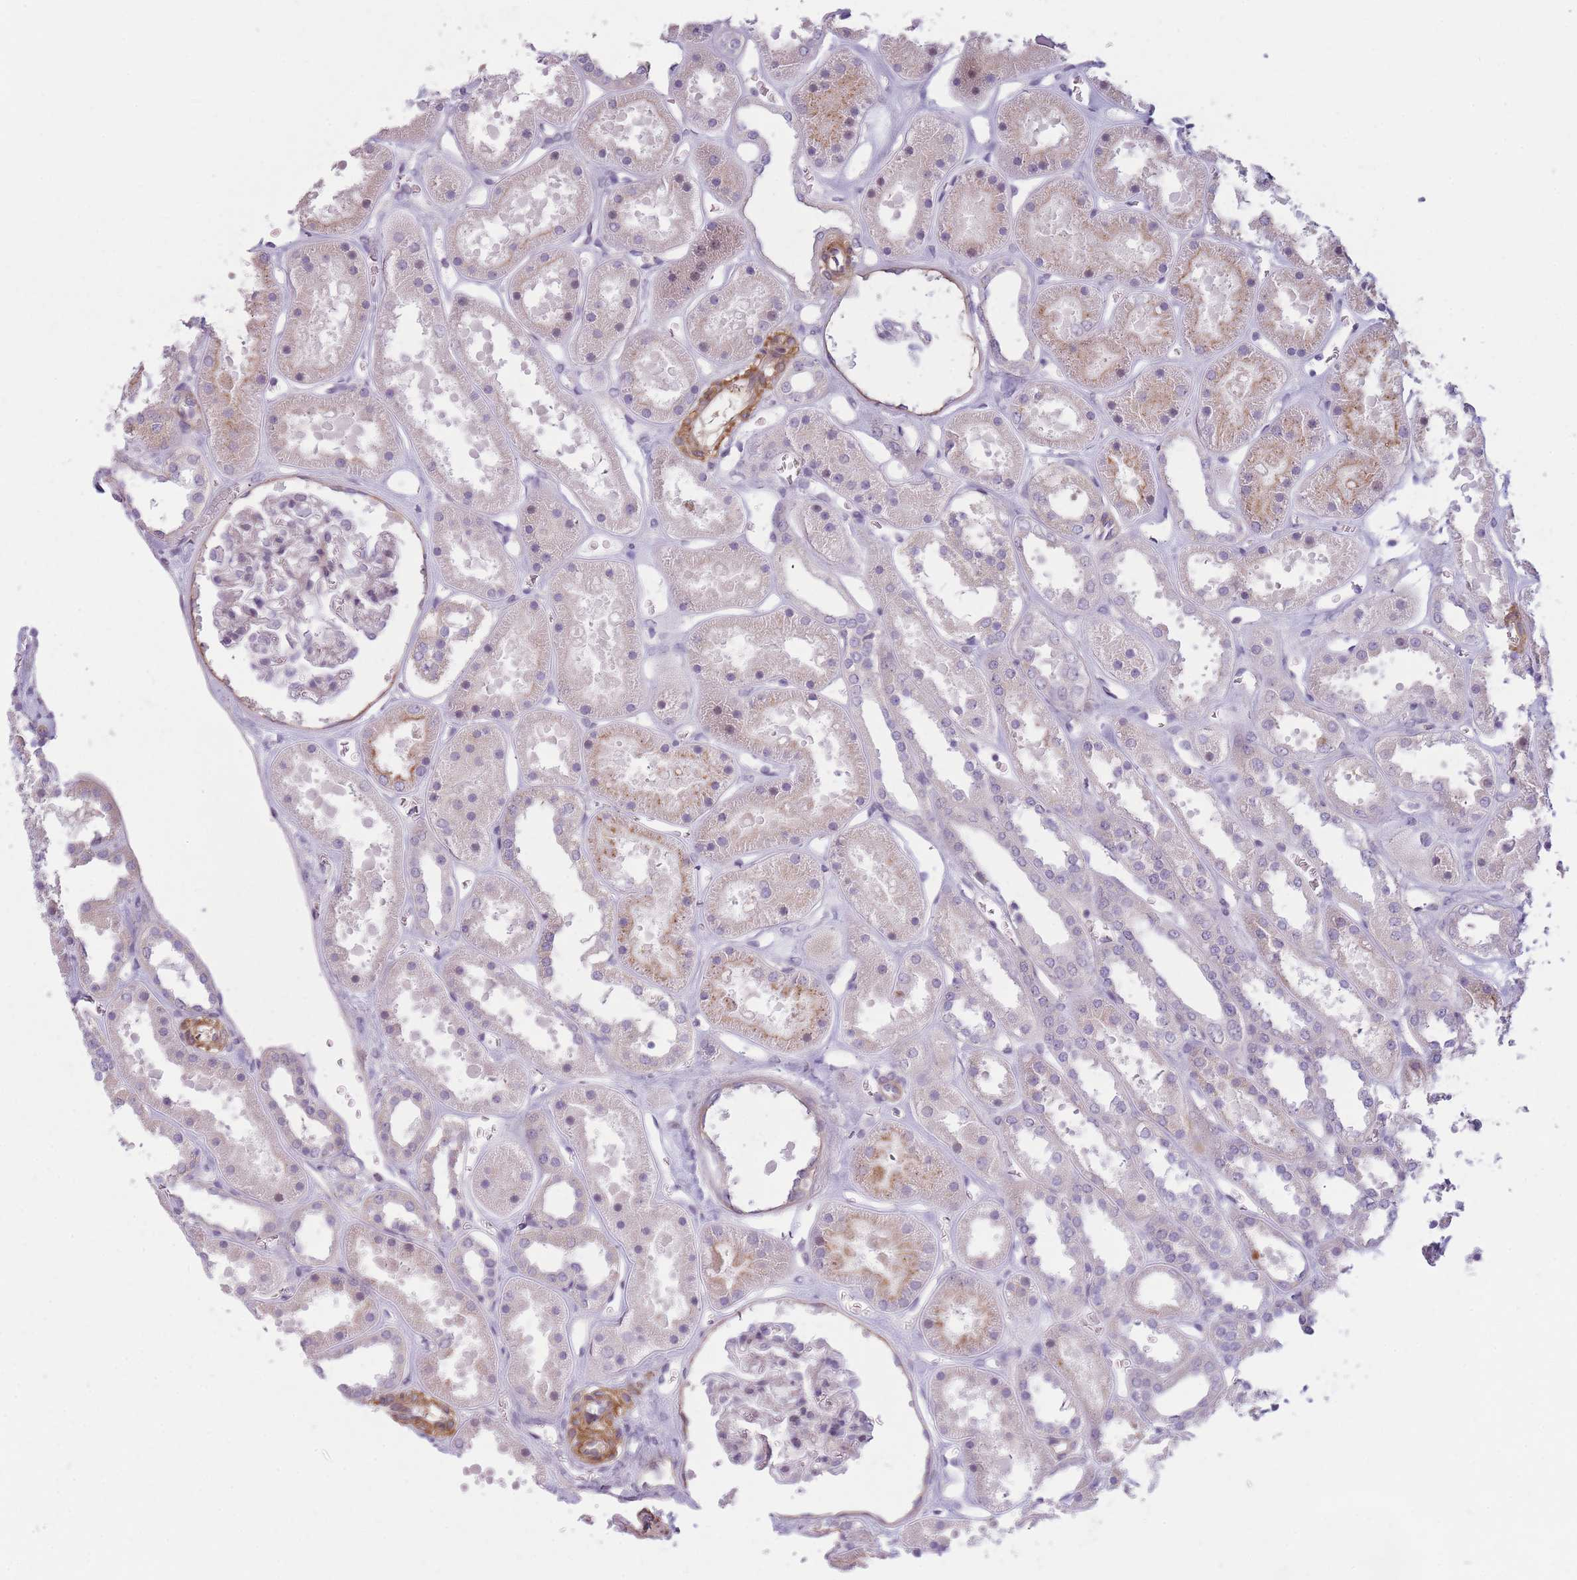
{"staining": {"intensity": "negative", "quantity": "none", "location": "none"}, "tissue": "kidney", "cell_type": "Cells in glomeruli", "image_type": "normal", "snomed": [{"axis": "morphology", "description": "Normal tissue, NOS"}, {"axis": "topography", "description": "Kidney"}], "caption": "Immunohistochemistry histopathology image of benign human kidney stained for a protein (brown), which reveals no staining in cells in glomeruli.", "gene": "SLC7A6", "patient": {"sex": "female", "age": 41}}